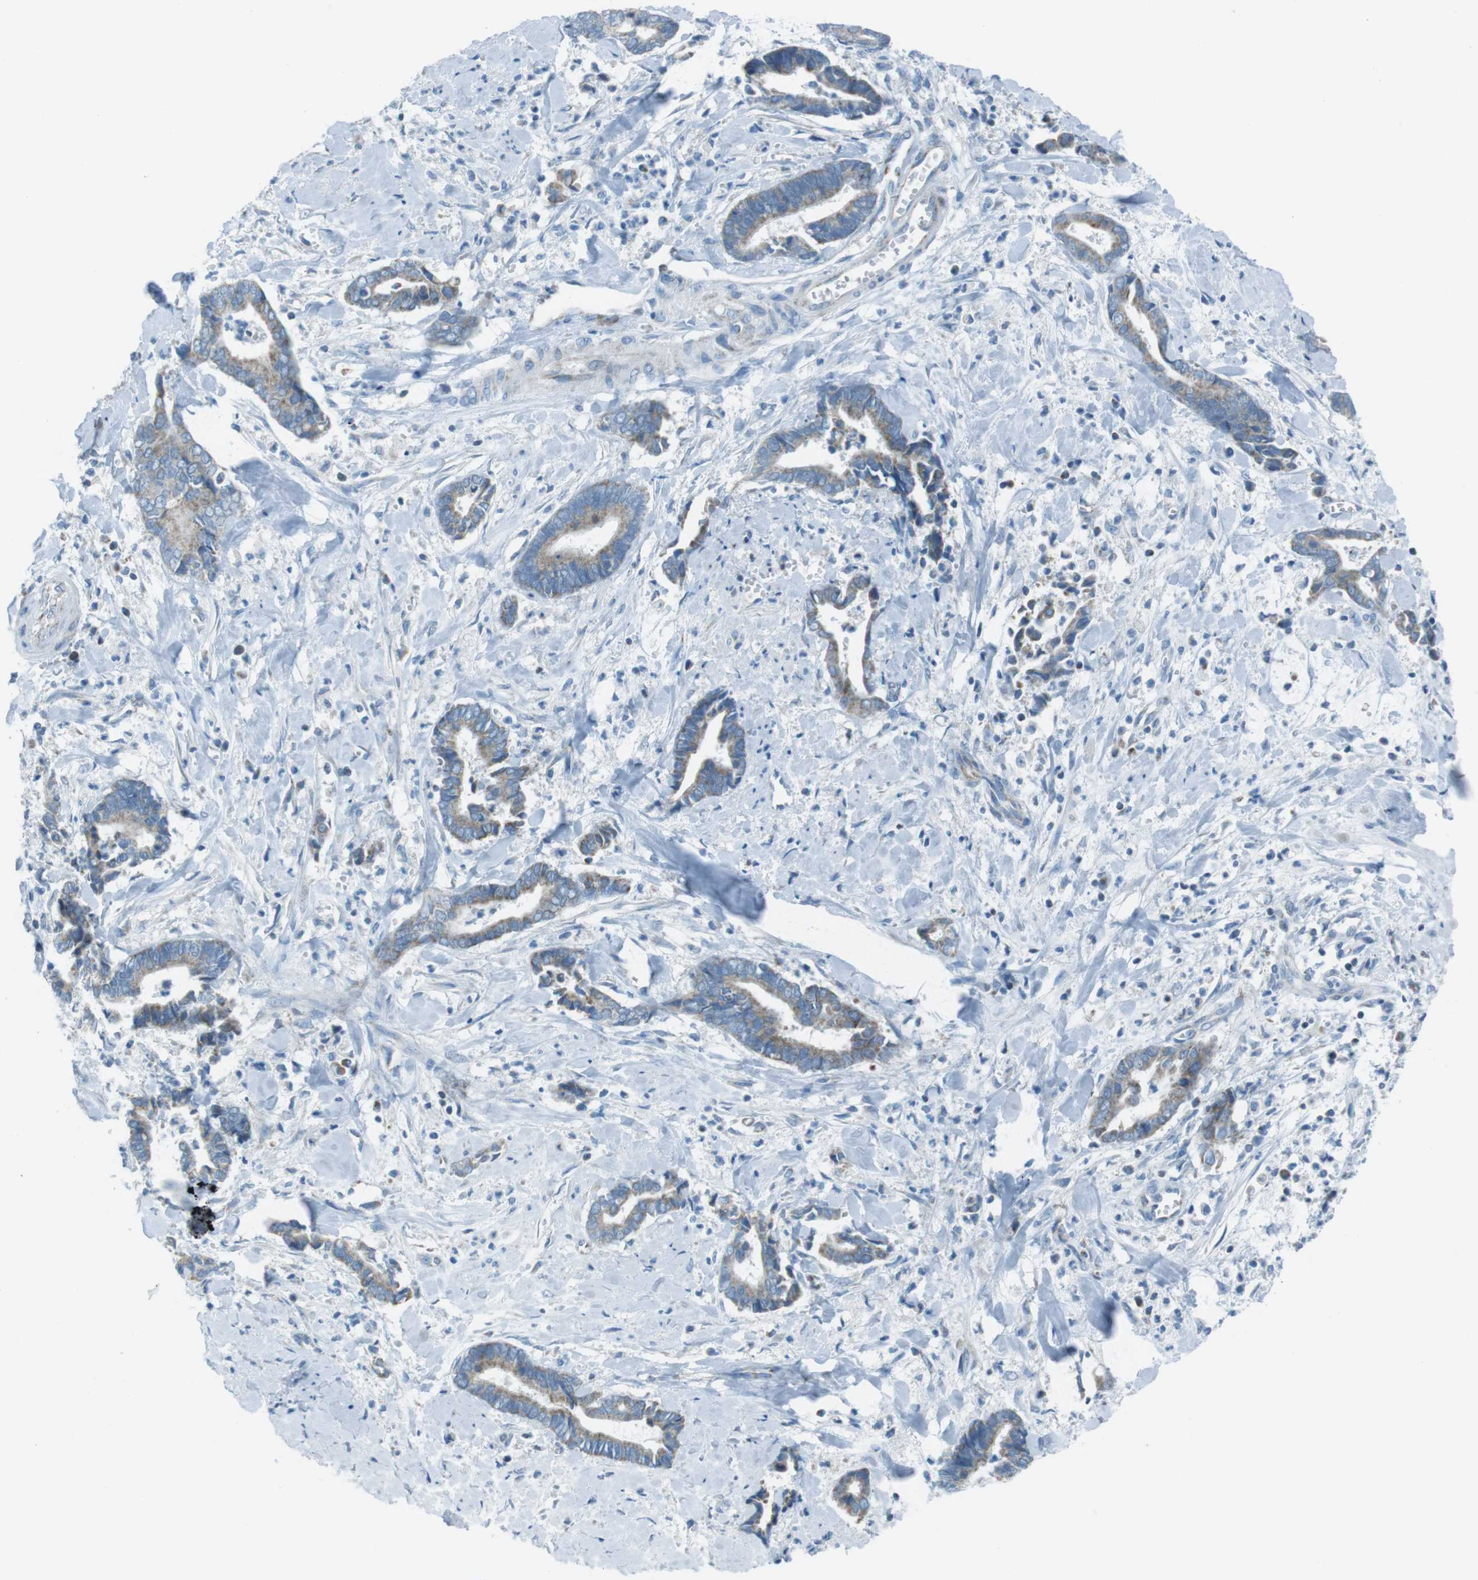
{"staining": {"intensity": "weak", "quantity": ">75%", "location": "cytoplasmic/membranous"}, "tissue": "cervical cancer", "cell_type": "Tumor cells", "image_type": "cancer", "snomed": [{"axis": "morphology", "description": "Adenocarcinoma, NOS"}, {"axis": "topography", "description": "Cervix"}], "caption": "An image showing weak cytoplasmic/membranous positivity in approximately >75% of tumor cells in cervical cancer (adenocarcinoma), as visualized by brown immunohistochemical staining.", "gene": "DNAJA3", "patient": {"sex": "female", "age": 44}}